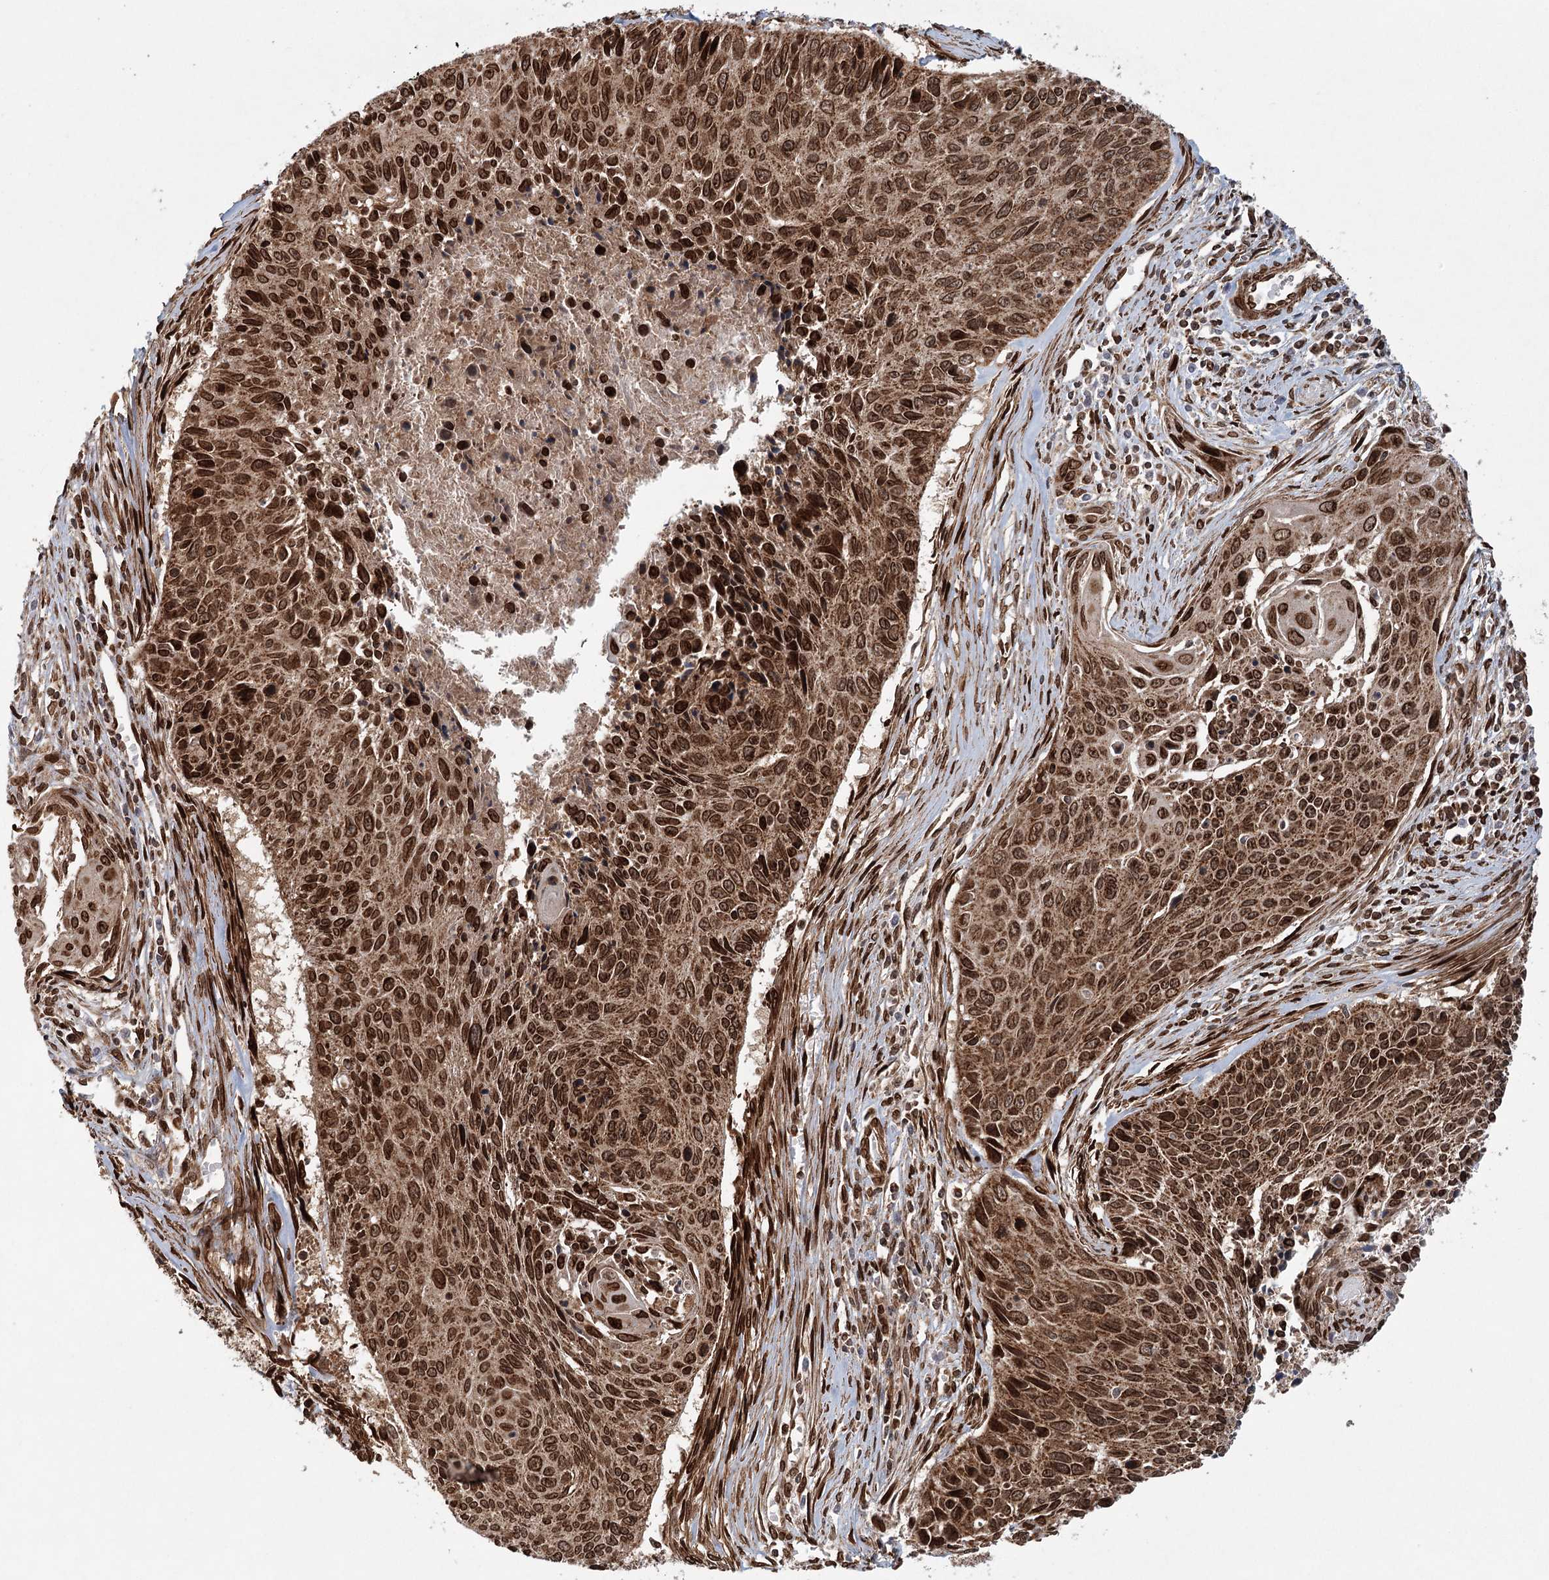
{"staining": {"intensity": "strong", "quantity": ">75%", "location": "cytoplasmic/membranous,nuclear"}, "tissue": "cervical cancer", "cell_type": "Tumor cells", "image_type": "cancer", "snomed": [{"axis": "morphology", "description": "Squamous cell carcinoma, NOS"}, {"axis": "topography", "description": "Cervix"}], "caption": "Squamous cell carcinoma (cervical) stained with a brown dye reveals strong cytoplasmic/membranous and nuclear positive positivity in about >75% of tumor cells.", "gene": "BCKDHA", "patient": {"sex": "female", "age": 55}}